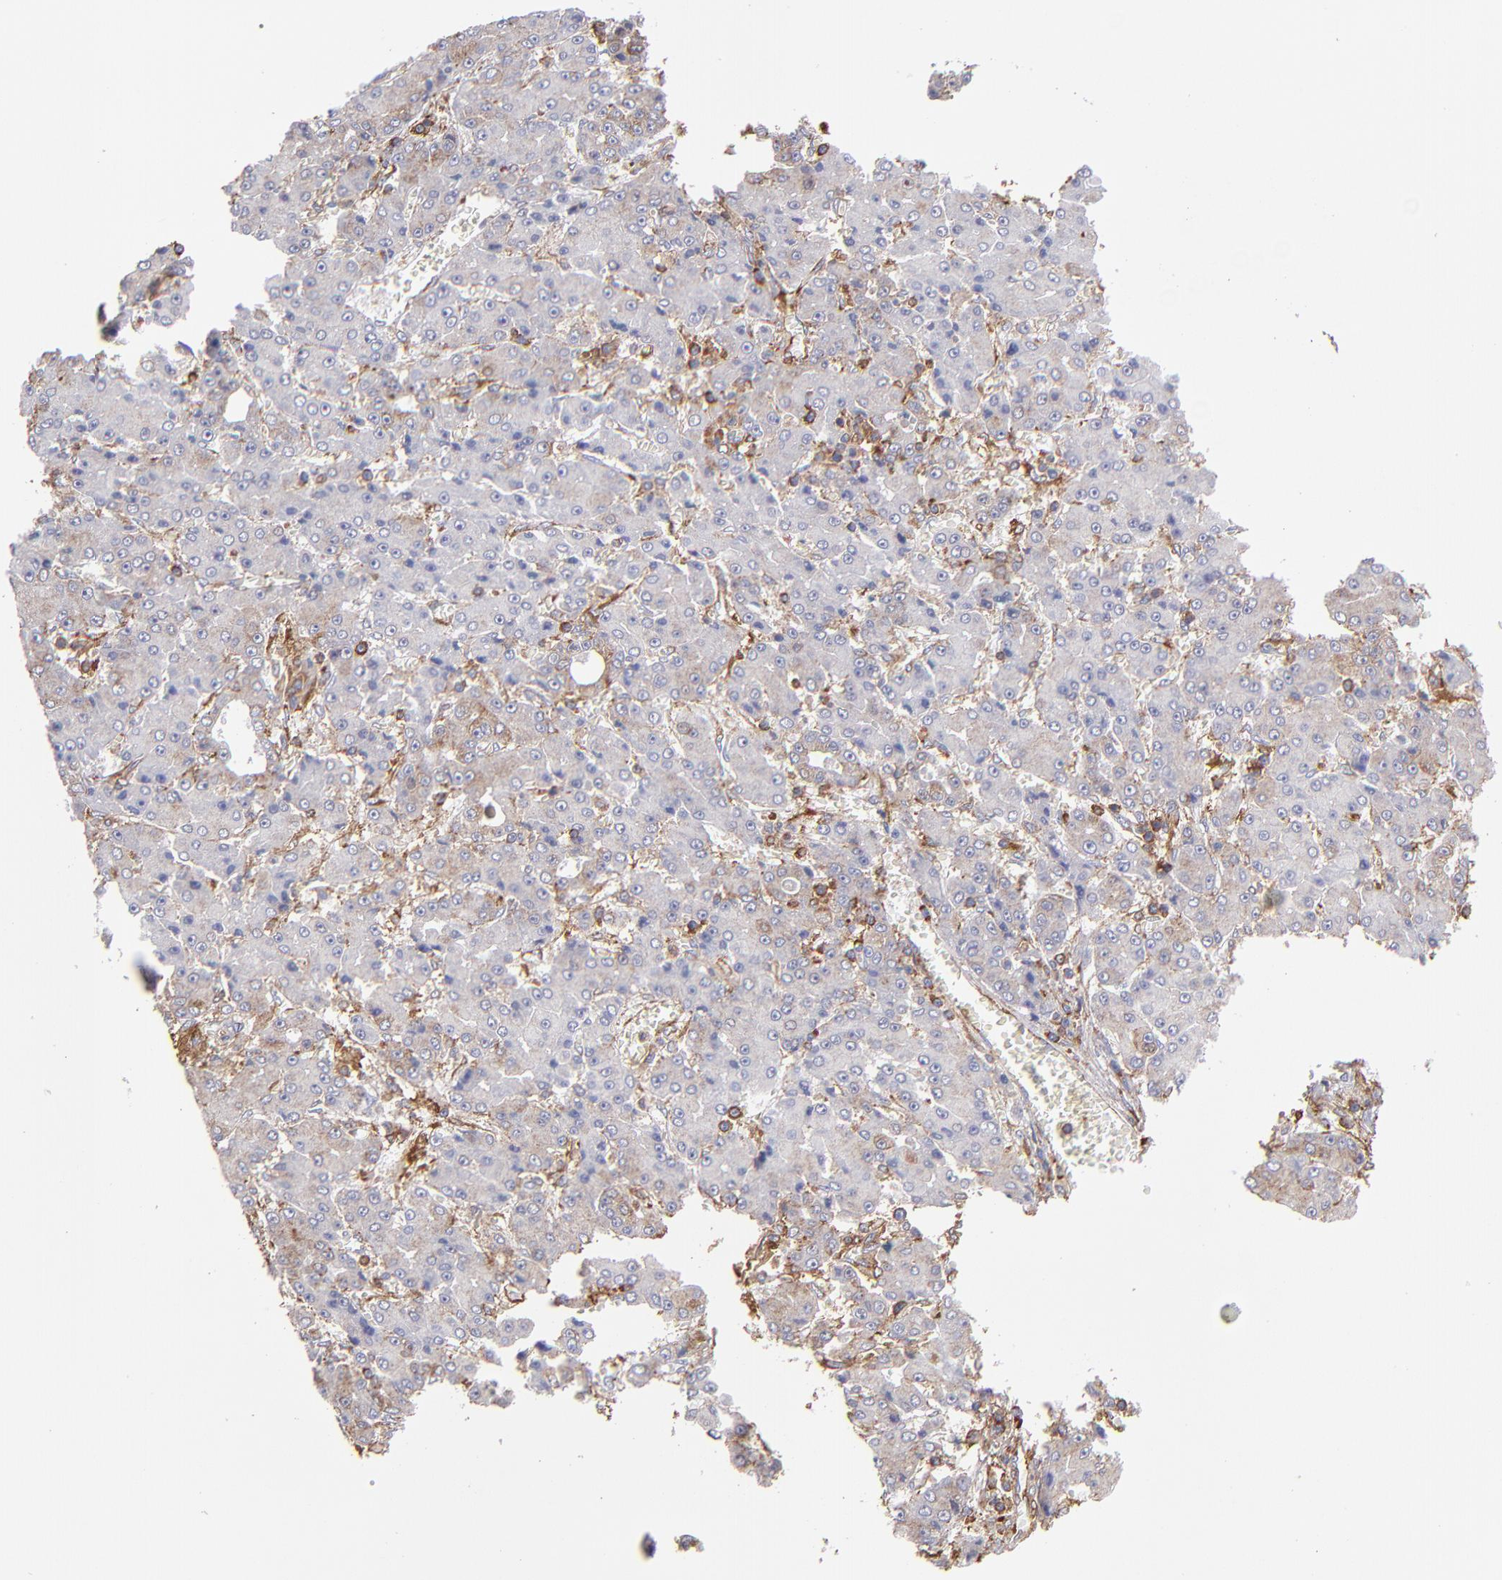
{"staining": {"intensity": "negative", "quantity": "none", "location": "none"}, "tissue": "liver cancer", "cell_type": "Tumor cells", "image_type": "cancer", "snomed": [{"axis": "morphology", "description": "Carcinoma, Hepatocellular, NOS"}, {"axis": "topography", "description": "Liver"}], "caption": "Immunohistochemistry (IHC) histopathology image of human liver cancer (hepatocellular carcinoma) stained for a protein (brown), which shows no staining in tumor cells.", "gene": "MVP", "patient": {"sex": "male", "age": 69}}